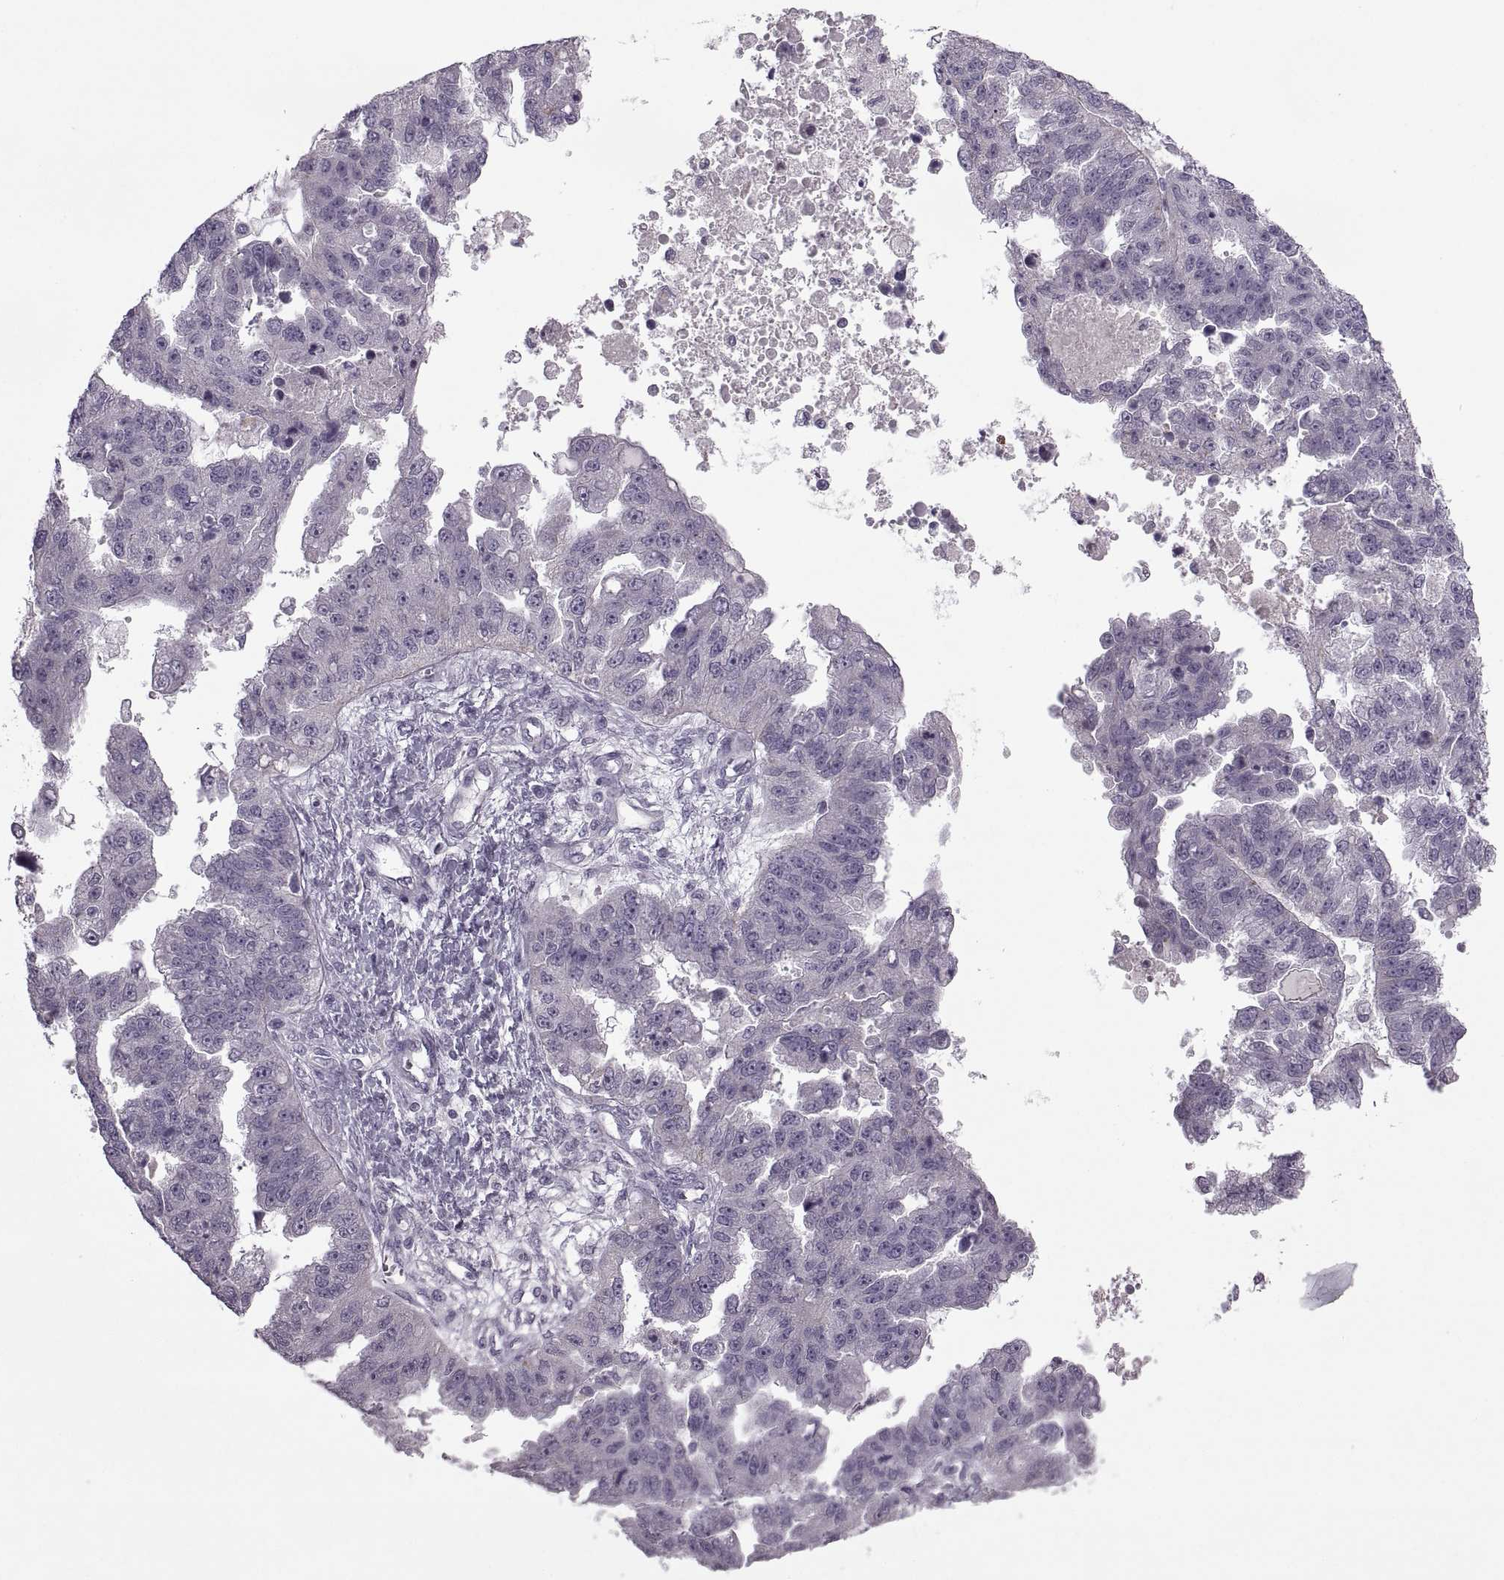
{"staining": {"intensity": "negative", "quantity": "none", "location": "none"}, "tissue": "ovarian cancer", "cell_type": "Tumor cells", "image_type": "cancer", "snomed": [{"axis": "morphology", "description": "Cystadenocarcinoma, serous, NOS"}, {"axis": "topography", "description": "Ovary"}], "caption": "DAB (3,3'-diaminobenzidine) immunohistochemical staining of ovarian cancer (serous cystadenocarcinoma) exhibits no significant expression in tumor cells.", "gene": "MGAT4D", "patient": {"sex": "female", "age": 58}}